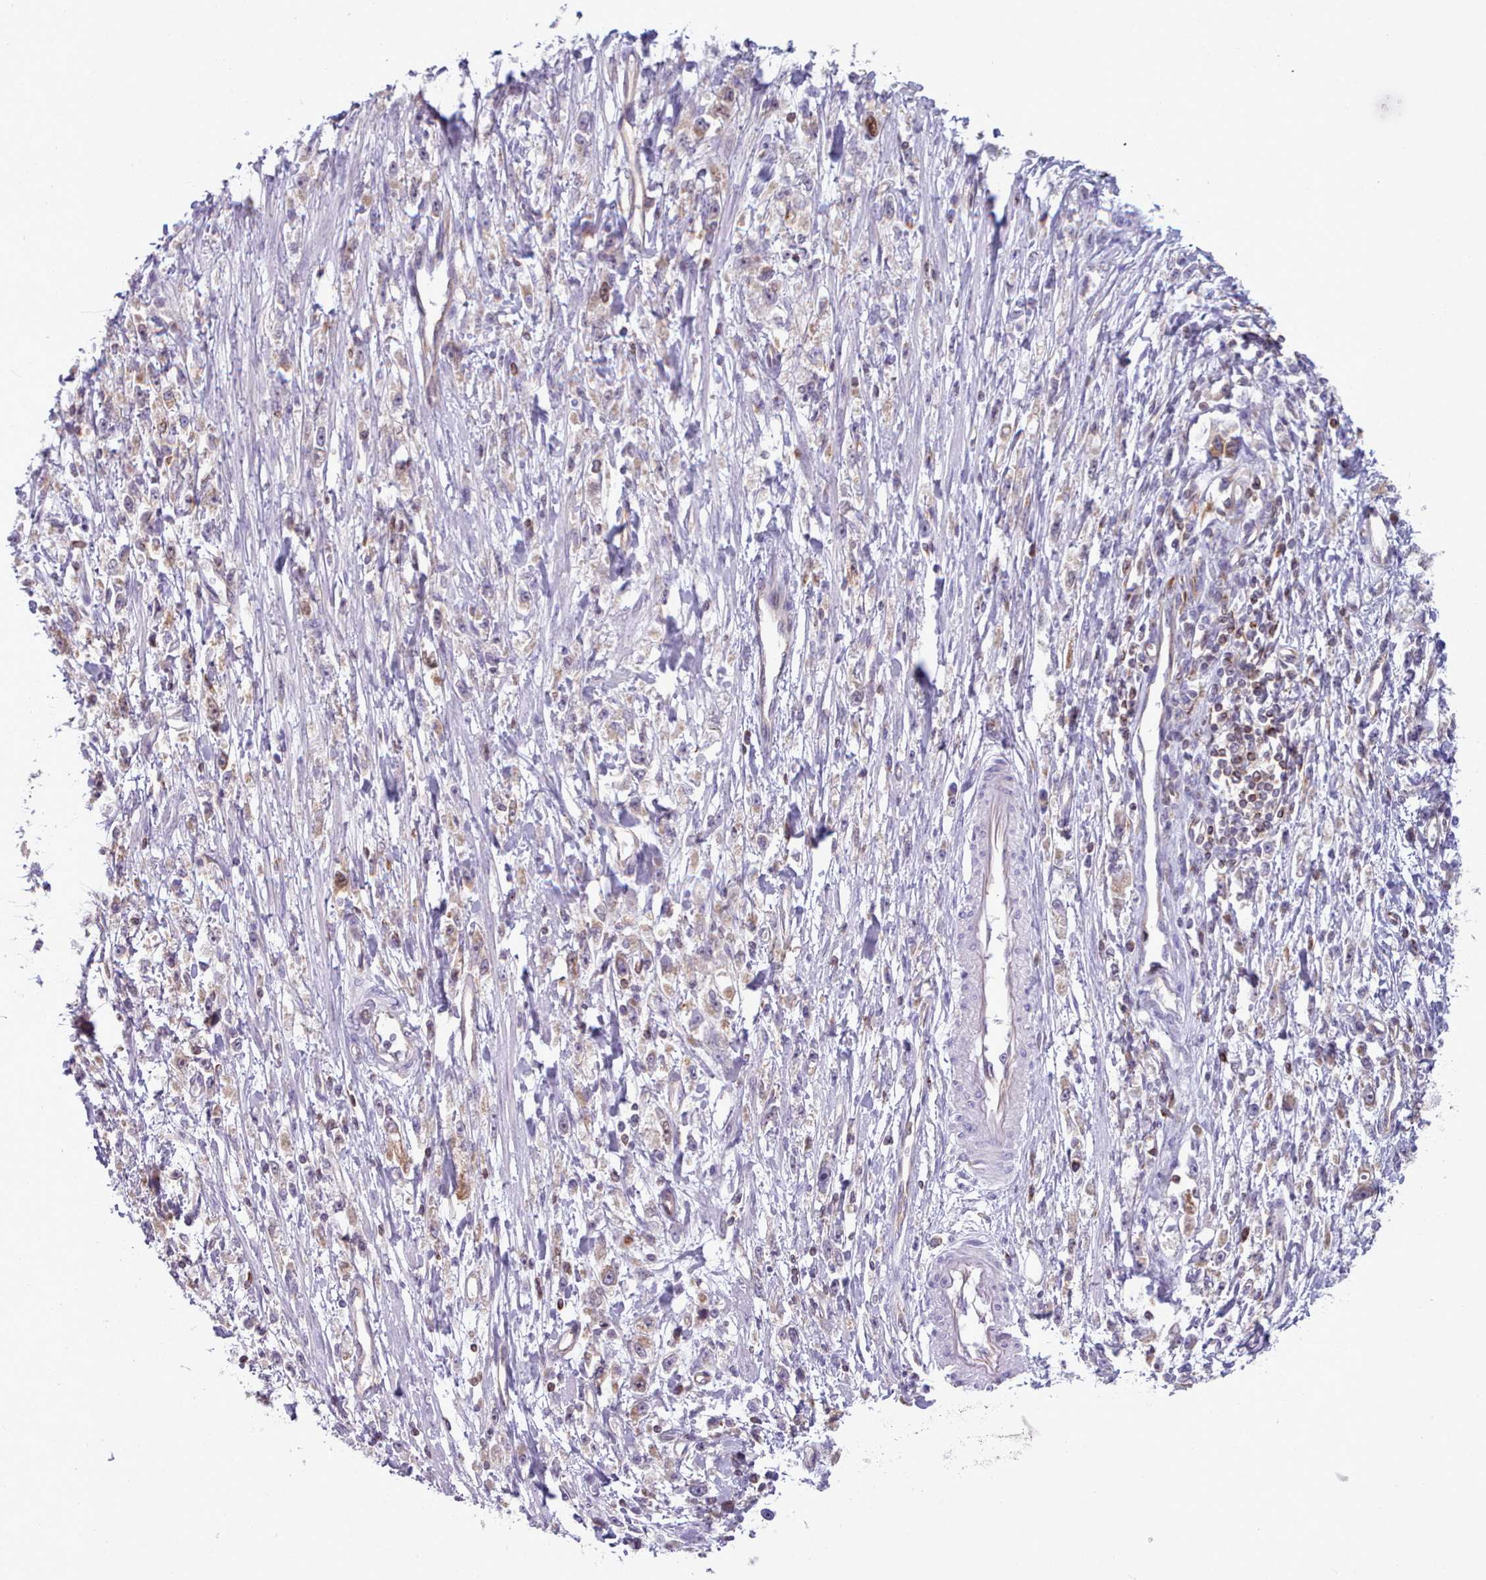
{"staining": {"intensity": "weak", "quantity": "<25%", "location": "cytoplasmic/membranous"}, "tissue": "stomach cancer", "cell_type": "Tumor cells", "image_type": "cancer", "snomed": [{"axis": "morphology", "description": "Adenocarcinoma, NOS"}, {"axis": "topography", "description": "Stomach"}], "caption": "Stomach adenocarcinoma was stained to show a protein in brown. There is no significant positivity in tumor cells.", "gene": "CRYBG1", "patient": {"sex": "female", "age": 59}}